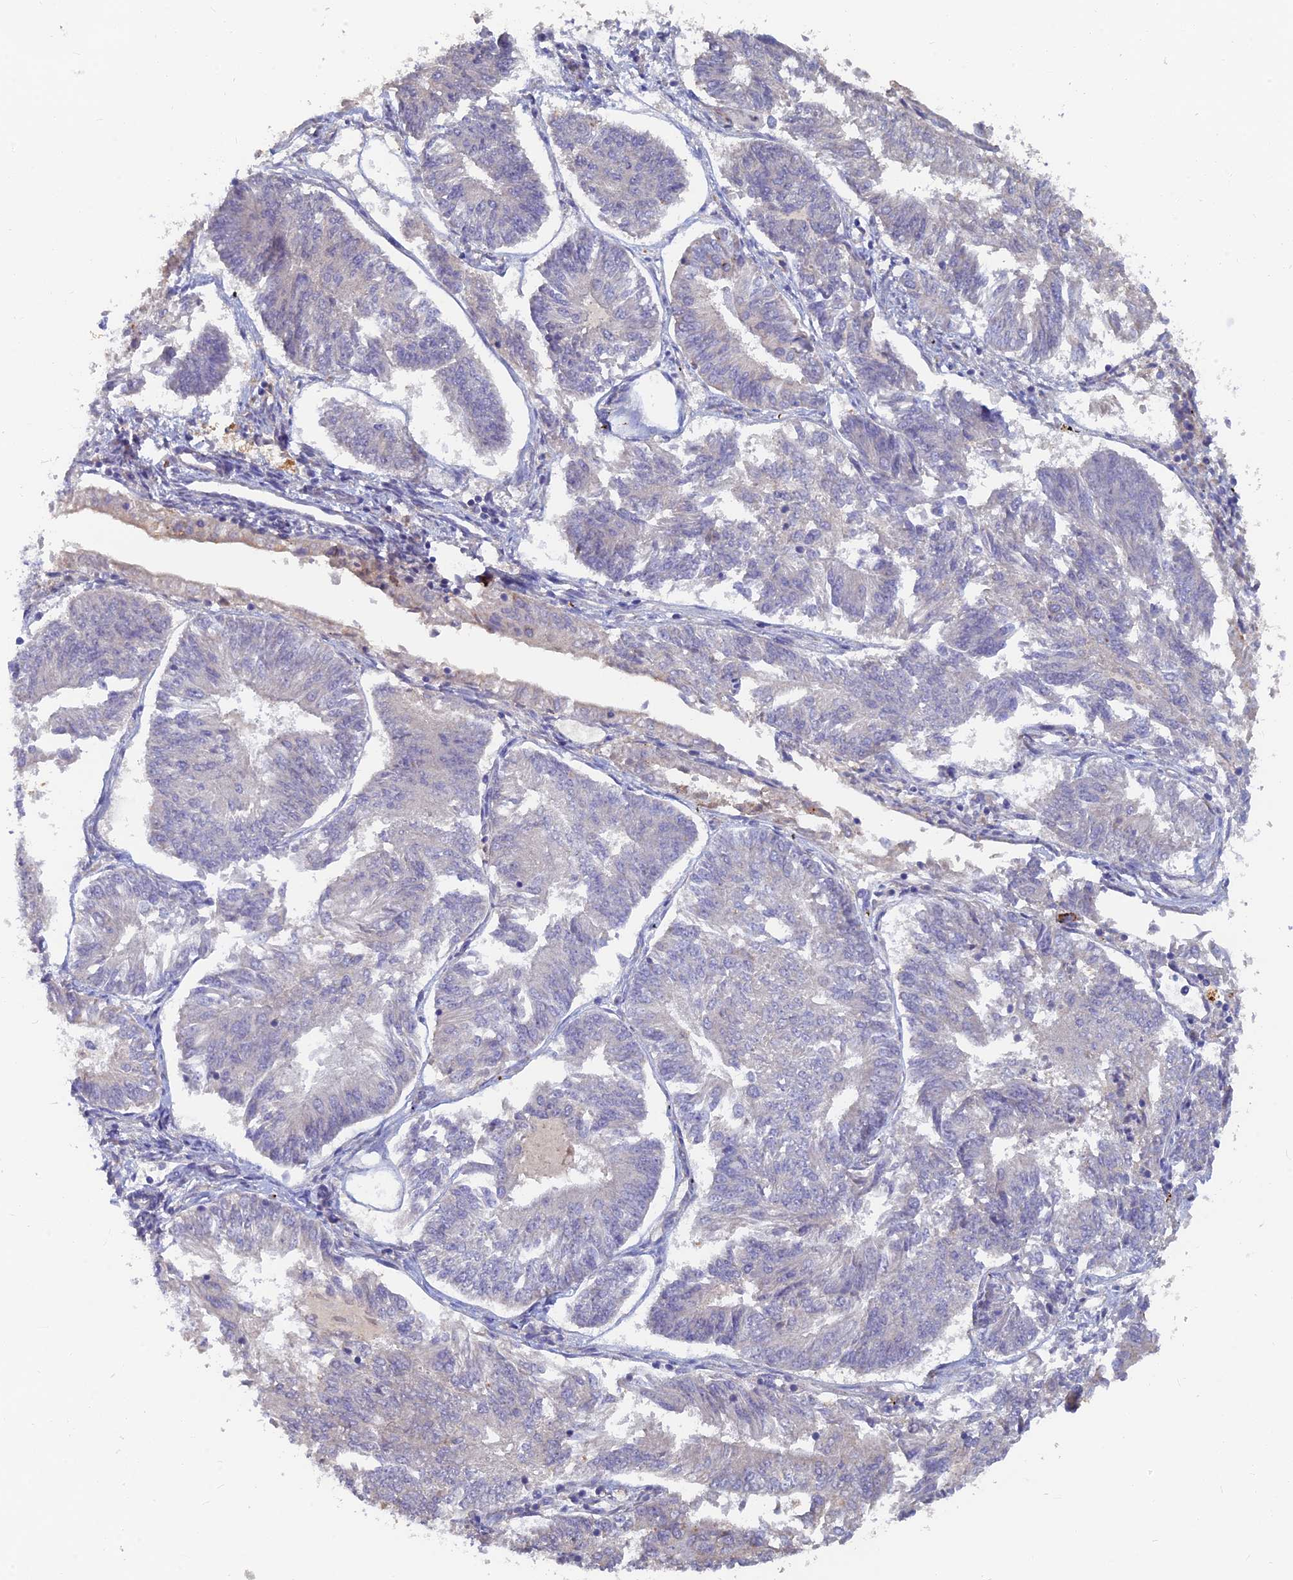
{"staining": {"intensity": "negative", "quantity": "none", "location": "none"}, "tissue": "endometrial cancer", "cell_type": "Tumor cells", "image_type": "cancer", "snomed": [{"axis": "morphology", "description": "Adenocarcinoma, NOS"}, {"axis": "topography", "description": "Endometrium"}], "caption": "Tumor cells show no significant expression in adenocarcinoma (endometrial).", "gene": "ARRDC1", "patient": {"sex": "female", "age": 58}}